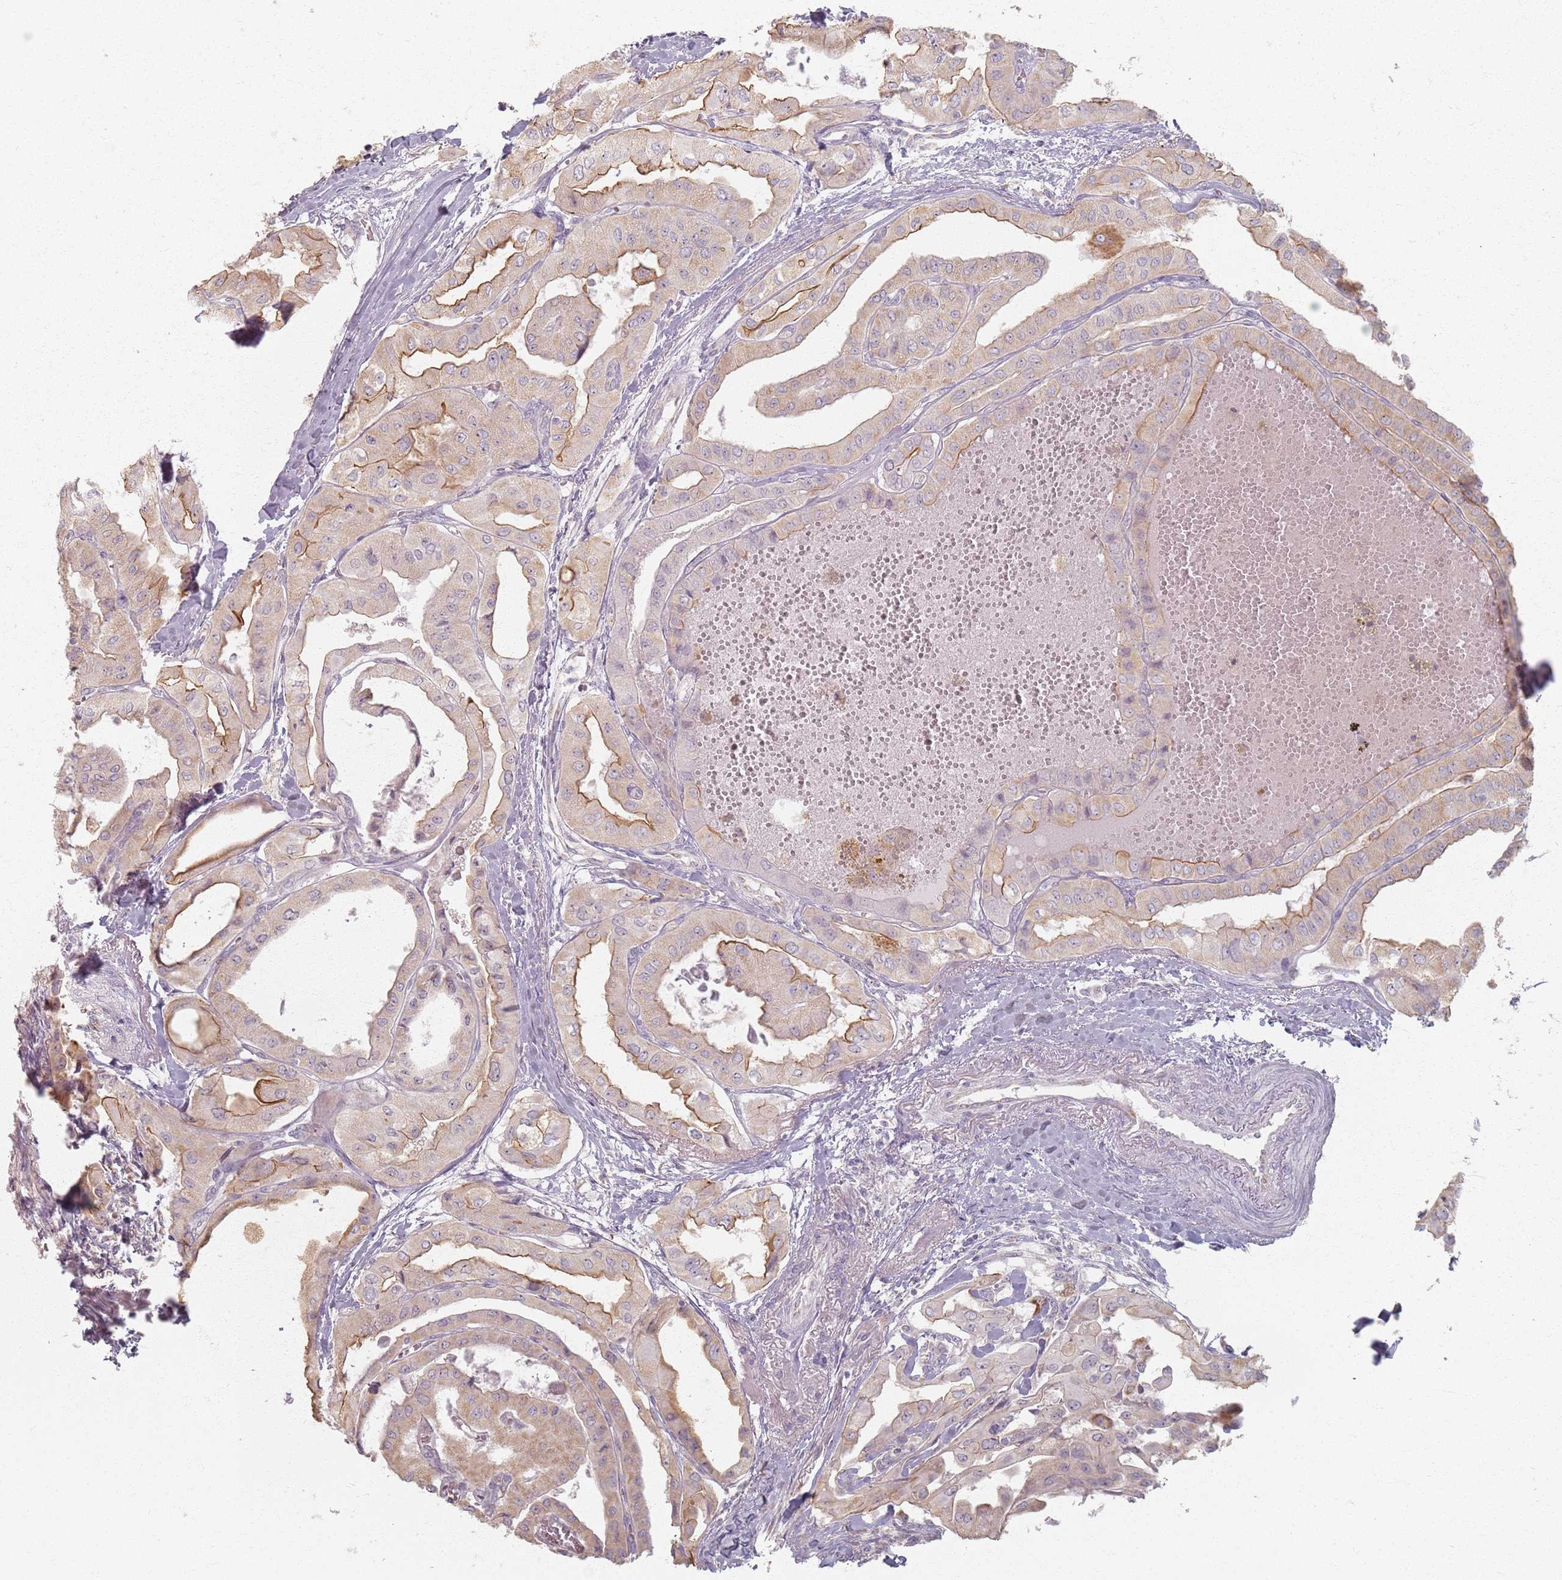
{"staining": {"intensity": "moderate", "quantity": "25%-75%", "location": "cytoplasmic/membranous"}, "tissue": "thyroid cancer", "cell_type": "Tumor cells", "image_type": "cancer", "snomed": [{"axis": "morphology", "description": "Papillary adenocarcinoma, NOS"}, {"axis": "topography", "description": "Thyroid gland"}], "caption": "Human thyroid papillary adenocarcinoma stained for a protein (brown) shows moderate cytoplasmic/membranous positive staining in approximately 25%-75% of tumor cells.", "gene": "PKD2L2", "patient": {"sex": "female", "age": 59}}